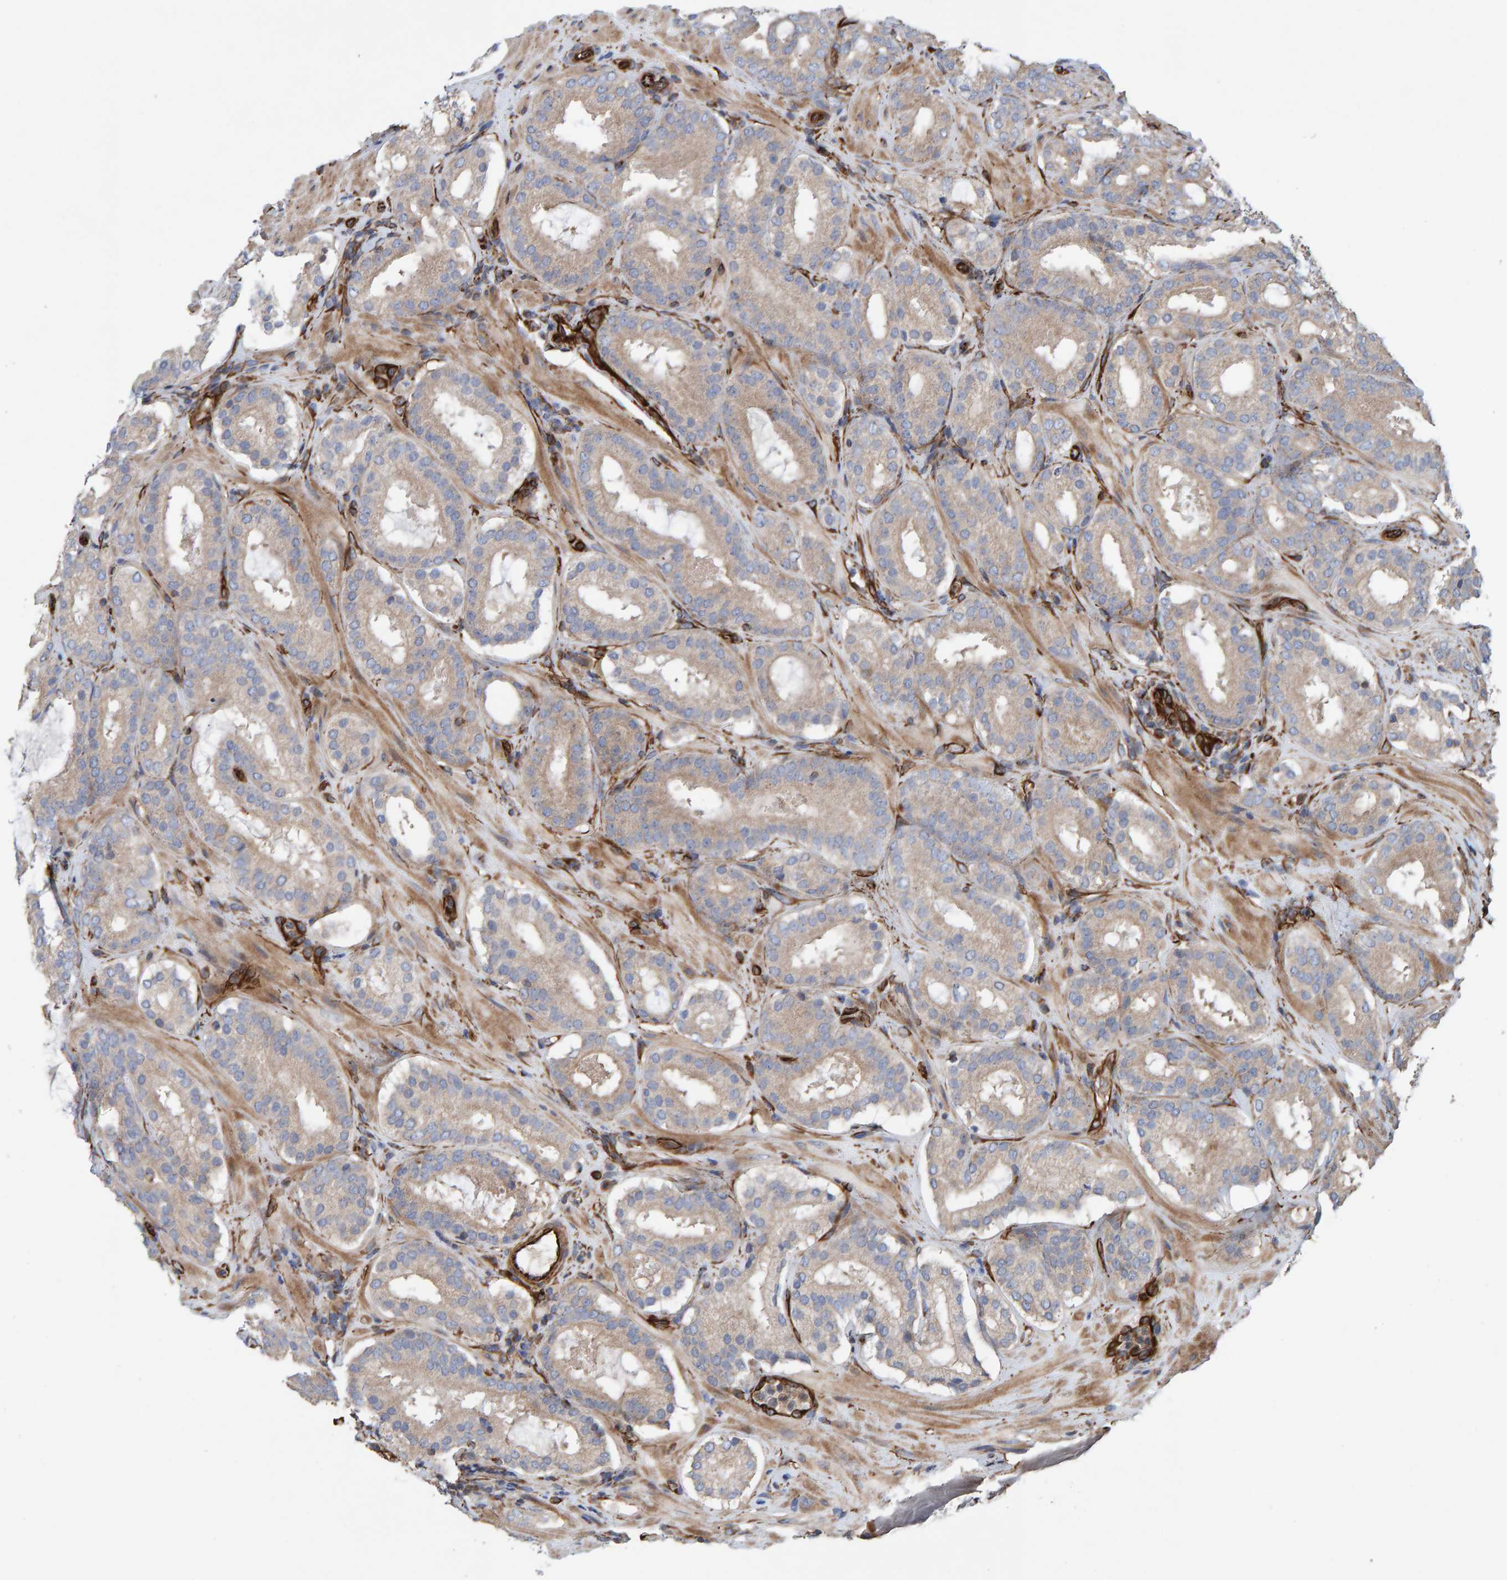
{"staining": {"intensity": "weak", "quantity": "25%-75%", "location": "cytoplasmic/membranous"}, "tissue": "prostate cancer", "cell_type": "Tumor cells", "image_type": "cancer", "snomed": [{"axis": "morphology", "description": "Adenocarcinoma, Low grade"}, {"axis": "topography", "description": "Prostate"}], "caption": "There is low levels of weak cytoplasmic/membranous staining in tumor cells of low-grade adenocarcinoma (prostate), as demonstrated by immunohistochemical staining (brown color).", "gene": "ZNF347", "patient": {"sex": "male", "age": 69}}